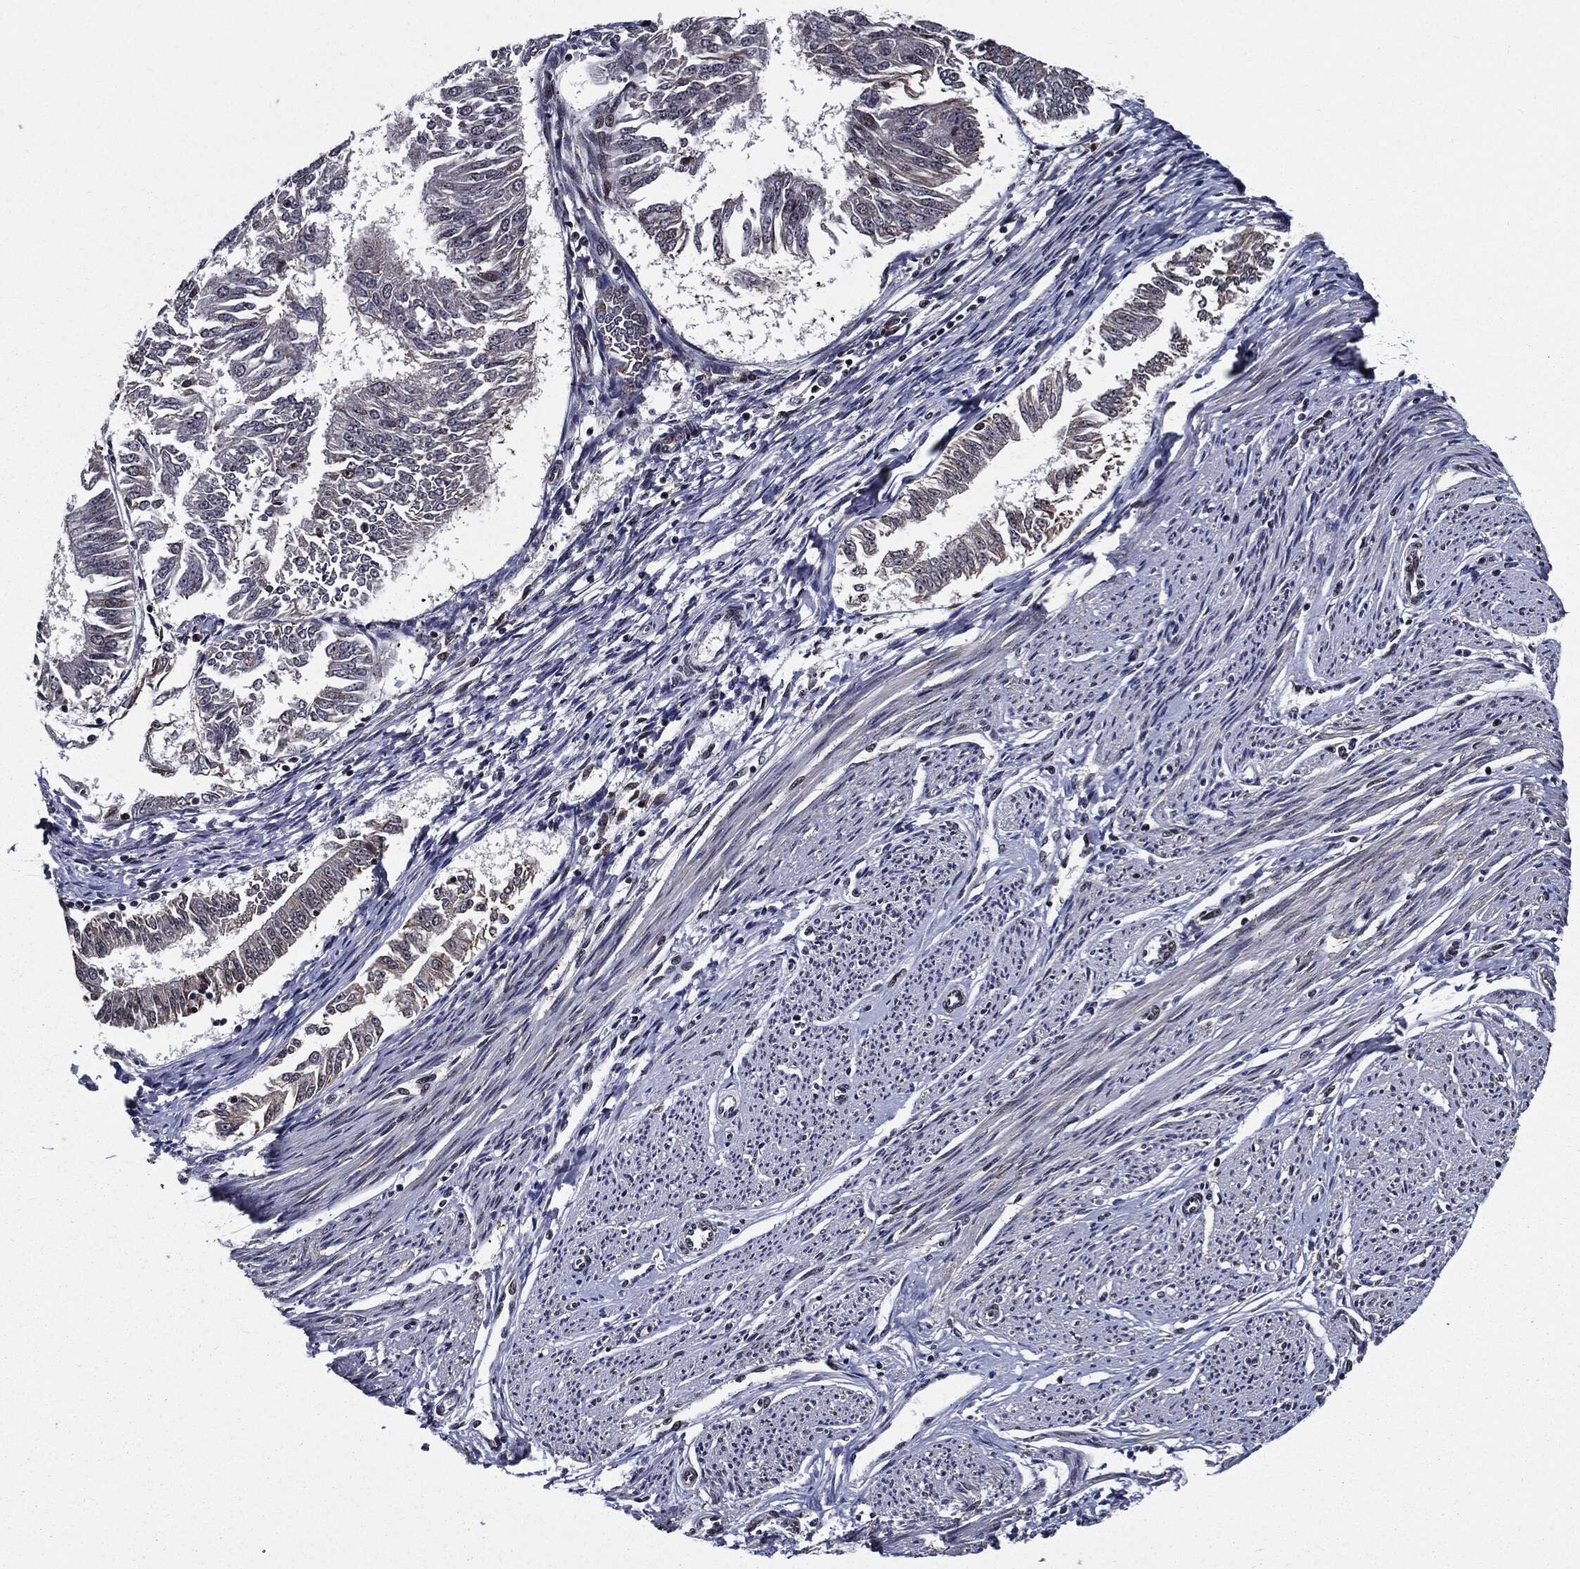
{"staining": {"intensity": "negative", "quantity": "none", "location": "none"}, "tissue": "endometrial cancer", "cell_type": "Tumor cells", "image_type": "cancer", "snomed": [{"axis": "morphology", "description": "Adenocarcinoma, NOS"}, {"axis": "topography", "description": "Endometrium"}], "caption": "Immunohistochemical staining of human endometrial adenocarcinoma exhibits no significant expression in tumor cells.", "gene": "ZFP91", "patient": {"sex": "female", "age": 58}}